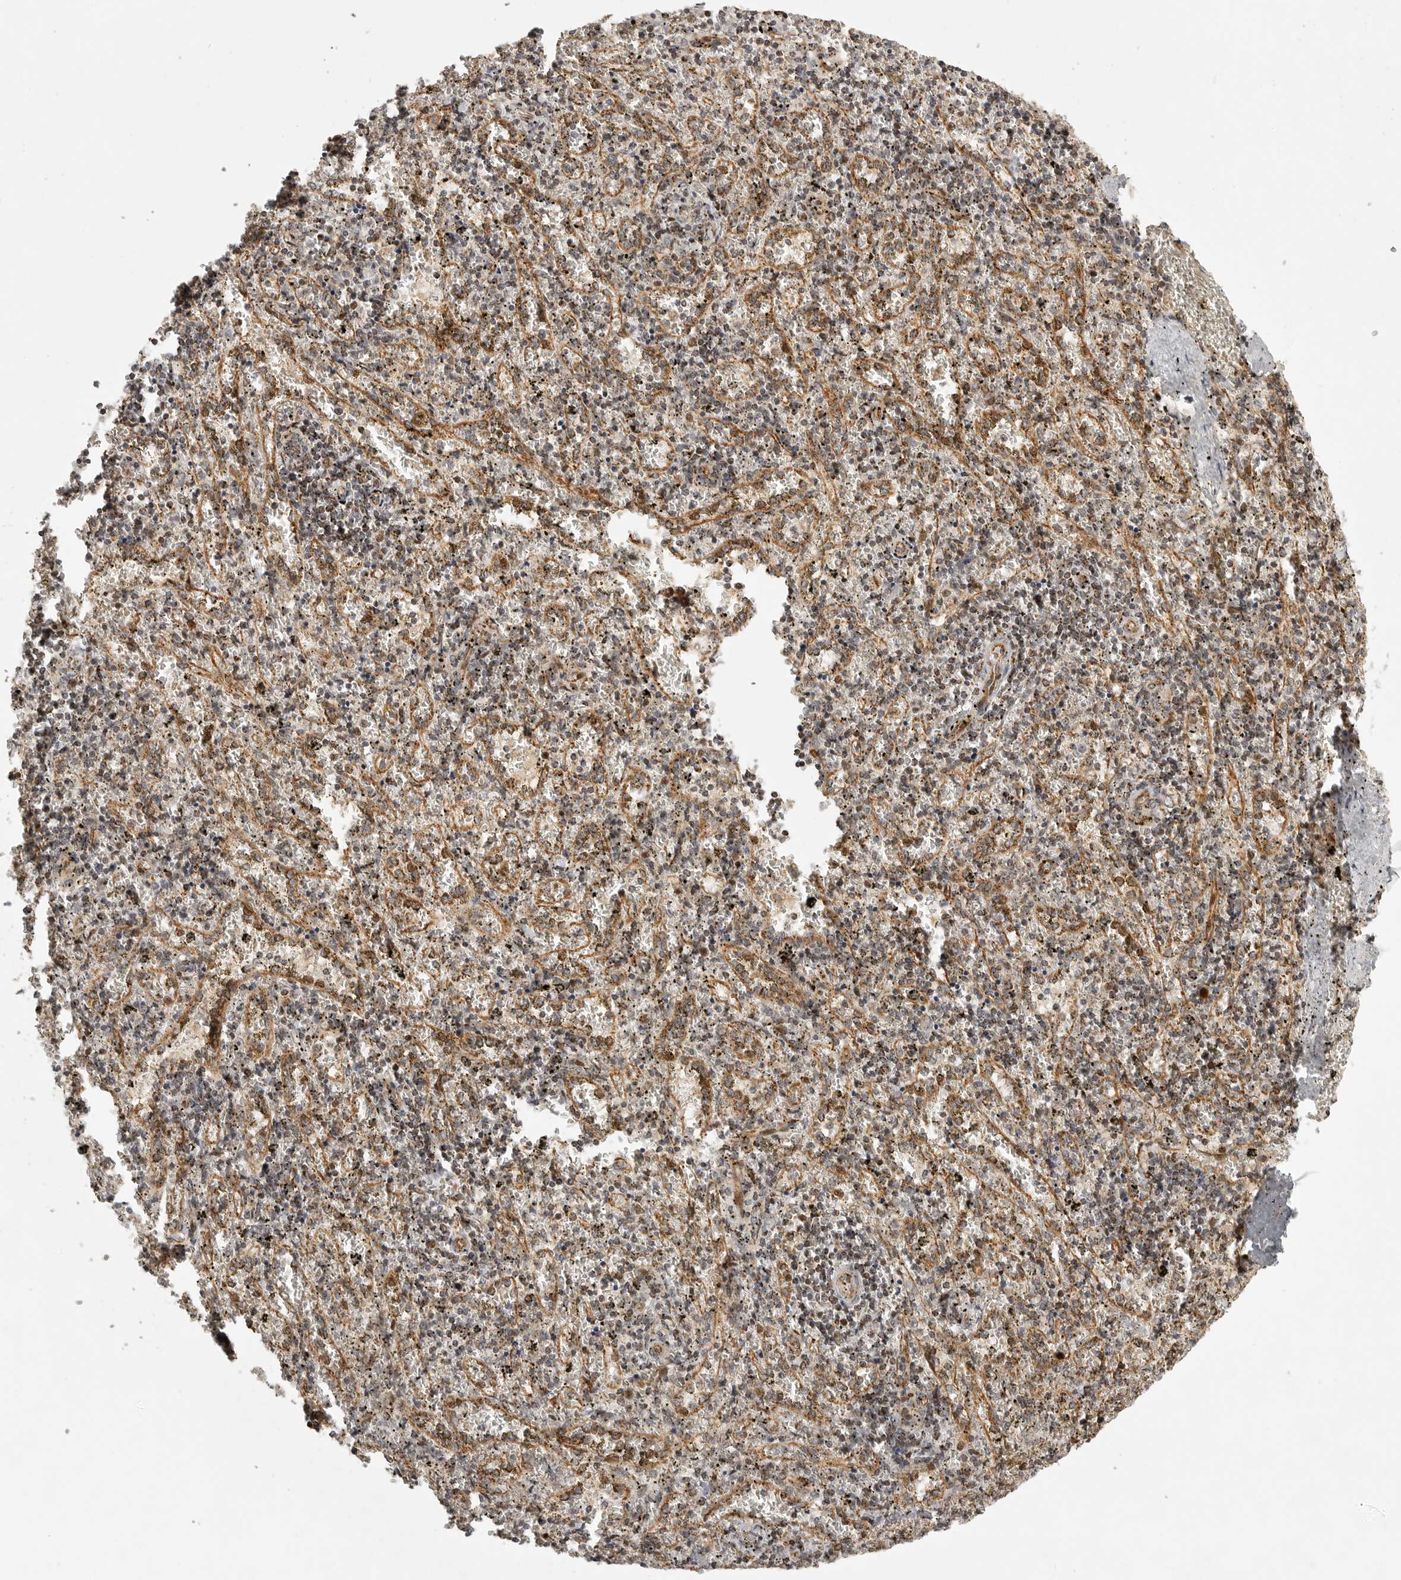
{"staining": {"intensity": "weak", "quantity": "25%-75%", "location": "cytoplasmic/membranous"}, "tissue": "spleen", "cell_type": "Cells in red pulp", "image_type": "normal", "snomed": [{"axis": "morphology", "description": "Normal tissue, NOS"}, {"axis": "topography", "description": "Spleen"}], "caption": "Immunohistochemical staining of benign spleen displays low levels of weak cytoplasmic/membranous staining in about 25%-75% of cells in red pulp.", "gene": "NARS2", "patient": {"sex": "male", "age": 11}}